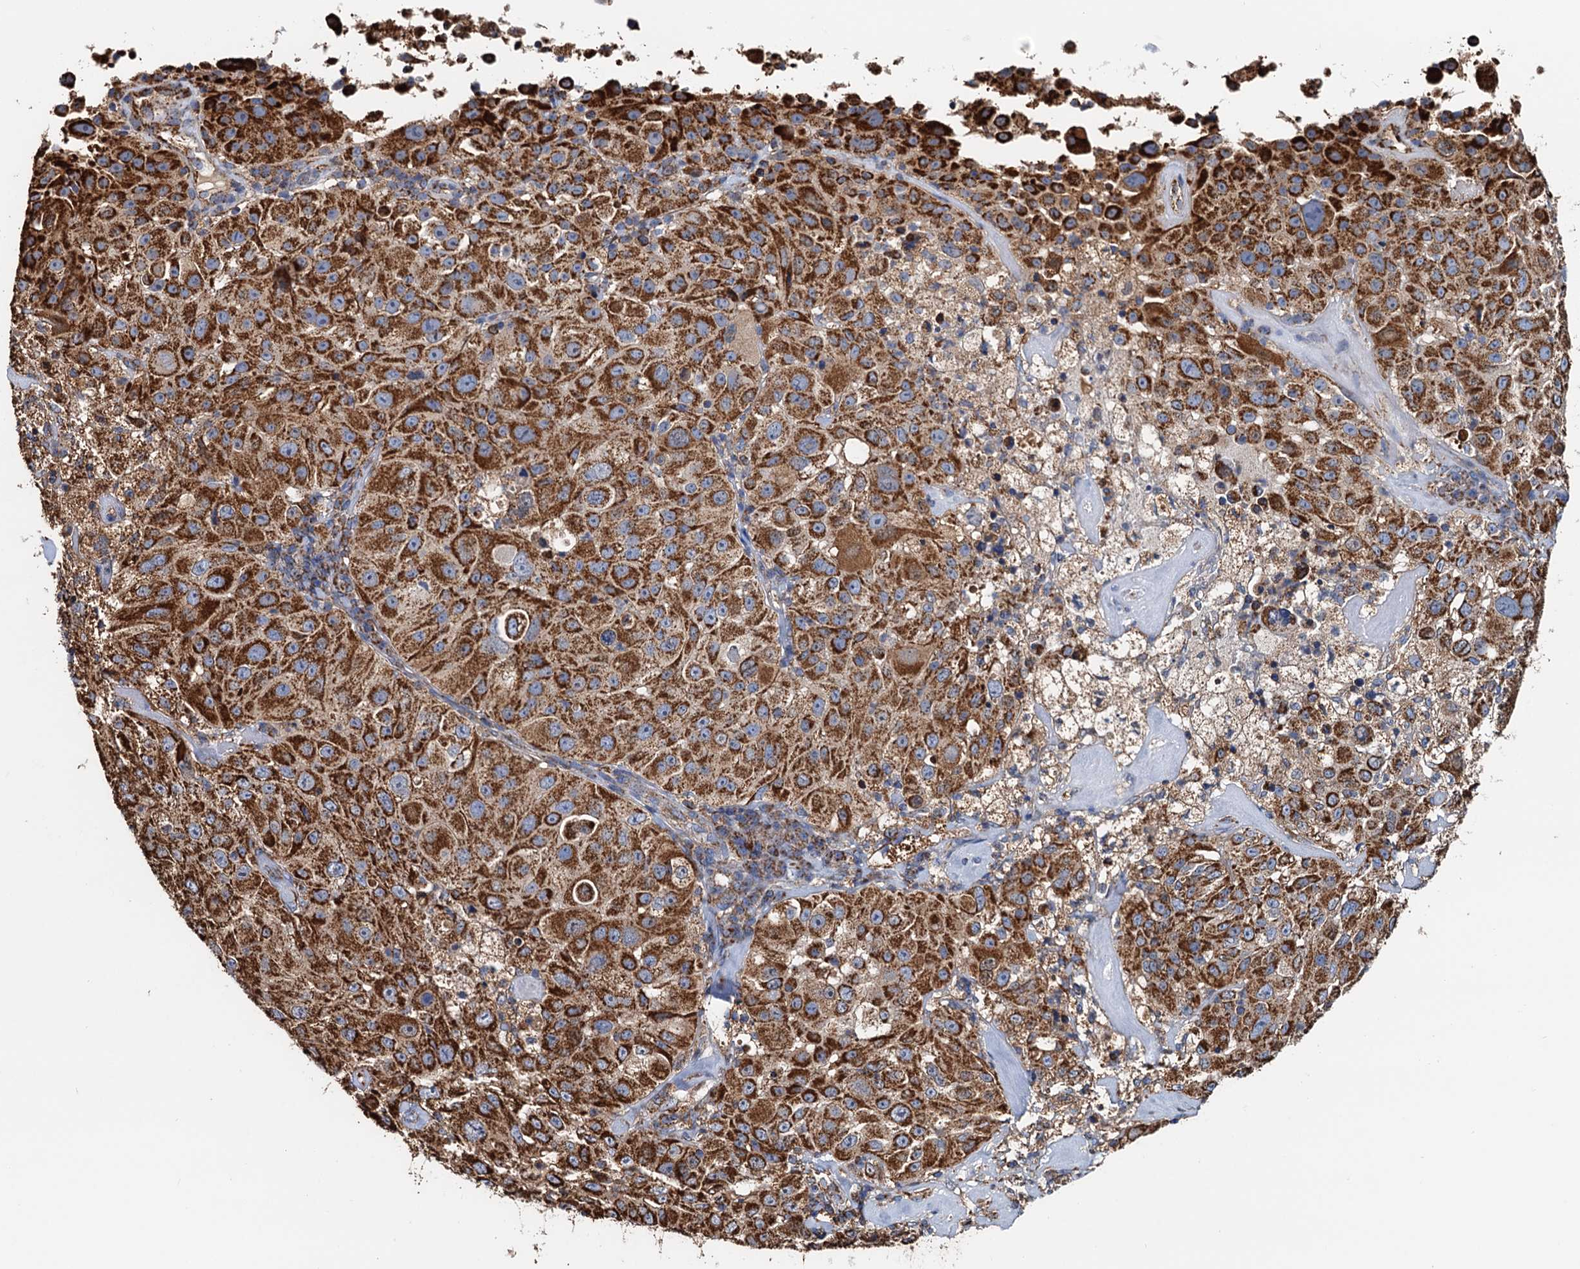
{"staining": {"intensity": "strong", "quantity": ">75%", "location": "cytoplasmic/membranous"}, "tissue": "melanoma", "cell_type": "Tumor cells", "image_type": "cancer", "snomed": [{"axis": "morphology", "description": "Malignant melanoma, Metastatic site"}, {"axis": "topography", "description": "Lymph node"}], "caption": "IHC of human malignant melanoma (metastatic site) shows high levels of strong cytoplasmic/membranous staining in approximately >75% of tumor cells.", "gene": "AAGAB", "patient": {"sex": "male", "age": 62}}